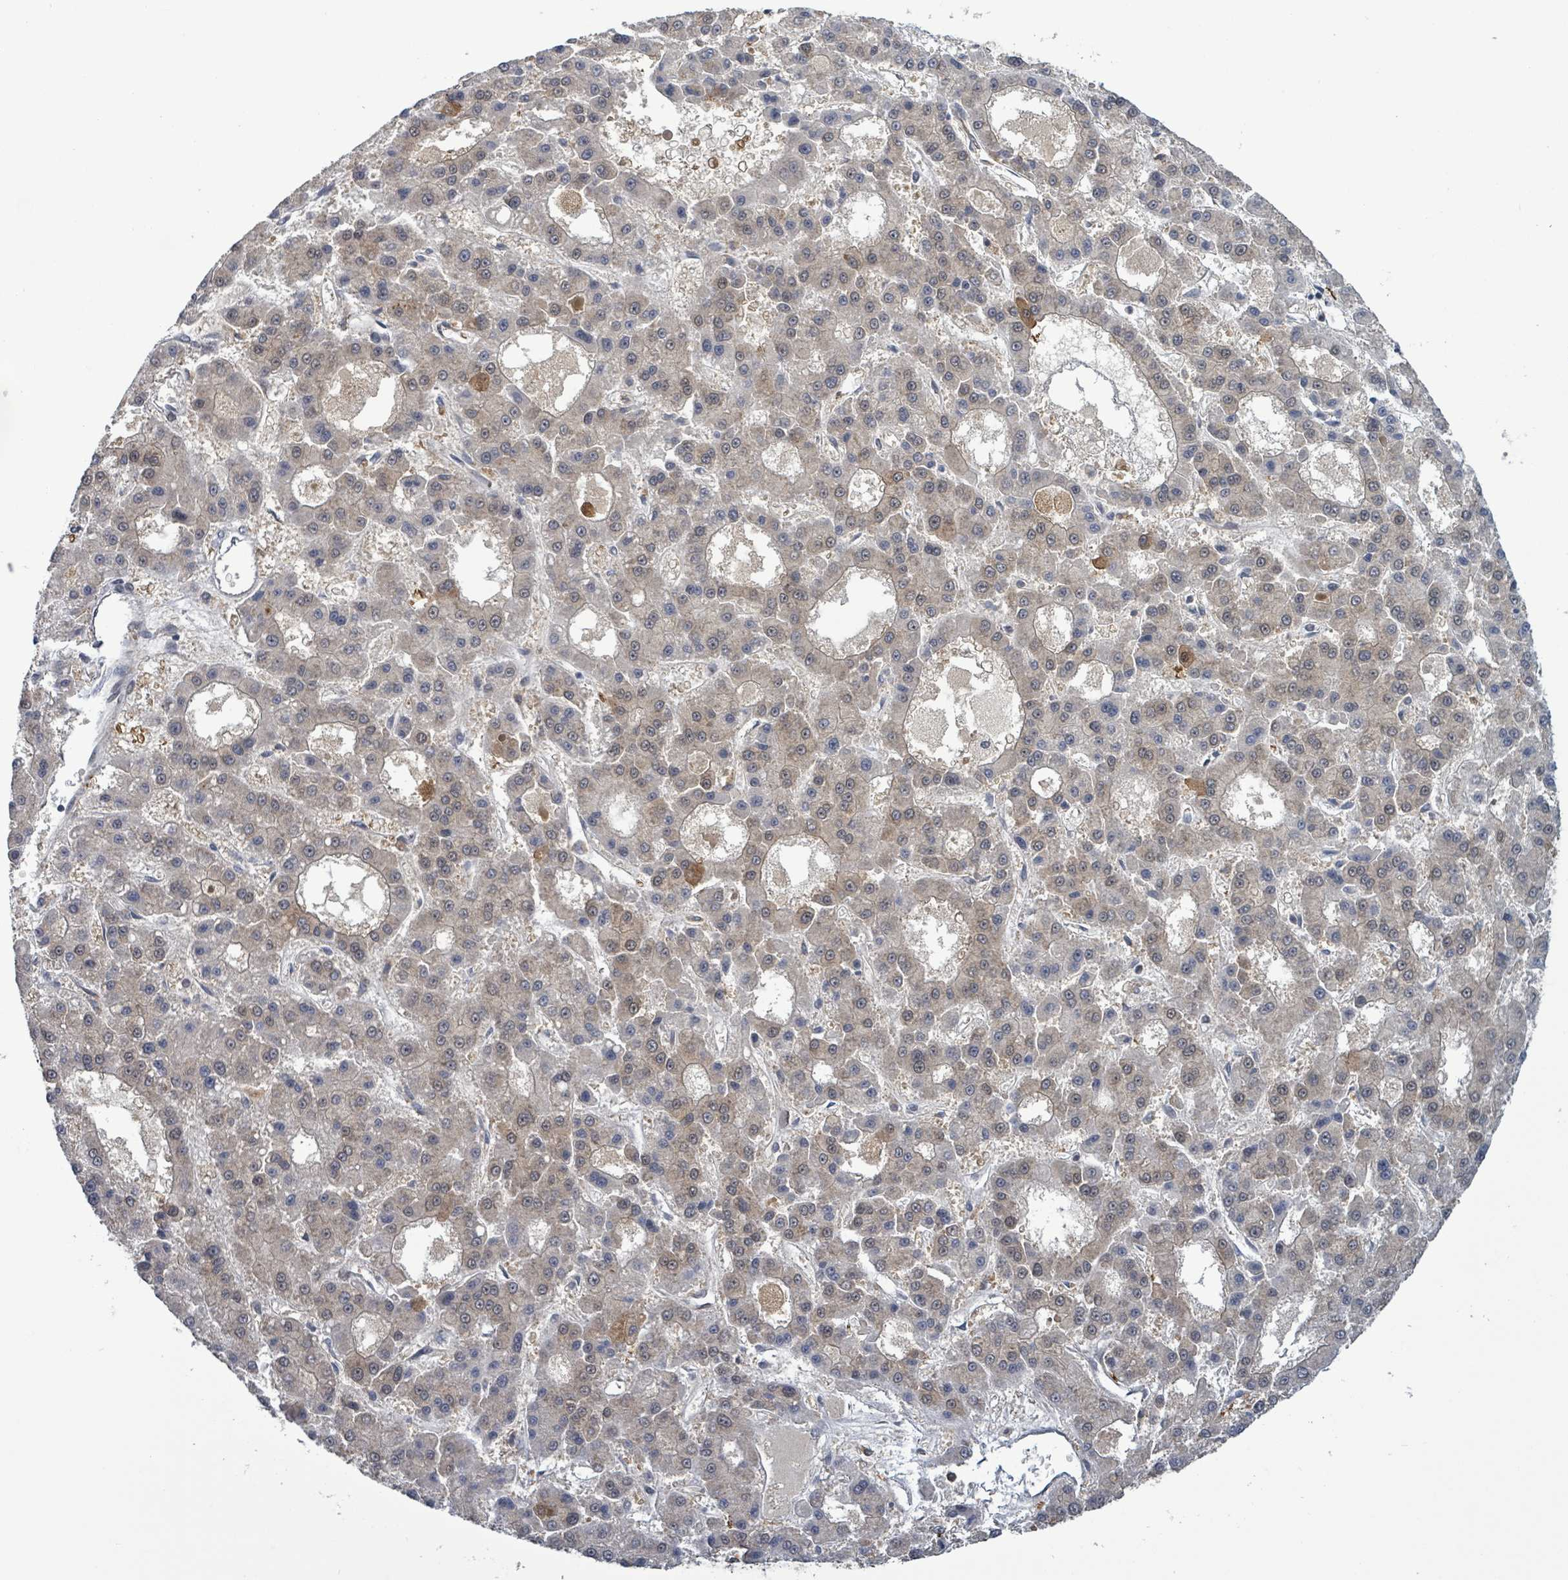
{"staining": {"intensity": "weak", "quantity": "<25%", "location": "cytoplasmic/membranous"}, "tissue": "liver cancer", "cell_type": "Tumor cells", "image_type": "cancer", "snomed": [{"axis": "morphology", "description": "Carcinoma, Hepatocellular, NOS"}, {"axis": "topography", "description": "Liver"}], "caption": "Image shows no protein staining in tumor cells of liver cancer (hepatocellular carcinoma) tissue. (DAB IHC visualized using brightfield microscopy, high magnification).", "gene": "FBXO6", "patient": {"sex": "male", "age": 70}}